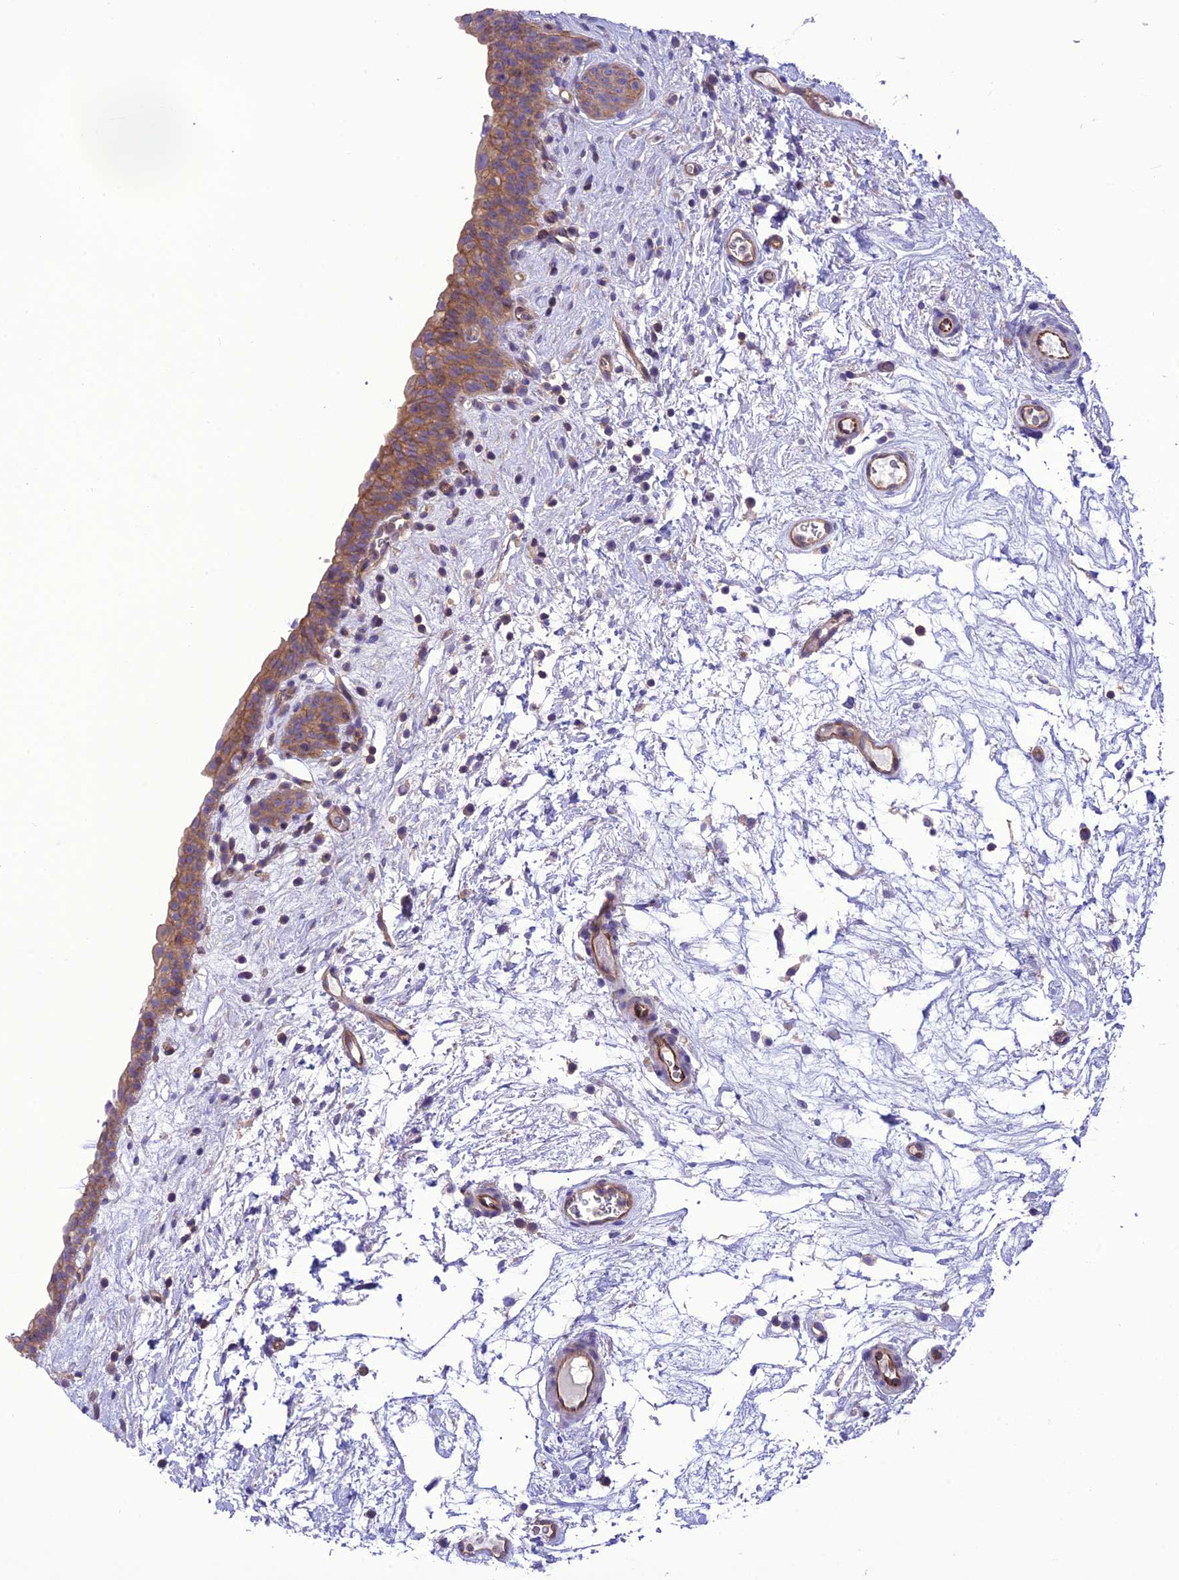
{"staining": {"intensity": "moderate", "quantity": "25%-75%", "location": "cytoplasmic/membranous"}, "tissue": "urinary bladder", "cell_type": "Urothelial cells", "image_type": "normal", "snomed": [{"axis": "morphology", "description": "Normal tissue, NOS"}, {"axis": "topography", "description": "Urinary bladder"}], "caption": "Human urinary bladder stained with a brown dye shows moderate cytoplasmic/membranous positive positivity in approximately 25%-75% of urothelial cells.", "gene": "PPFIA3", "patient": {"sex": "male", "age": 83}}